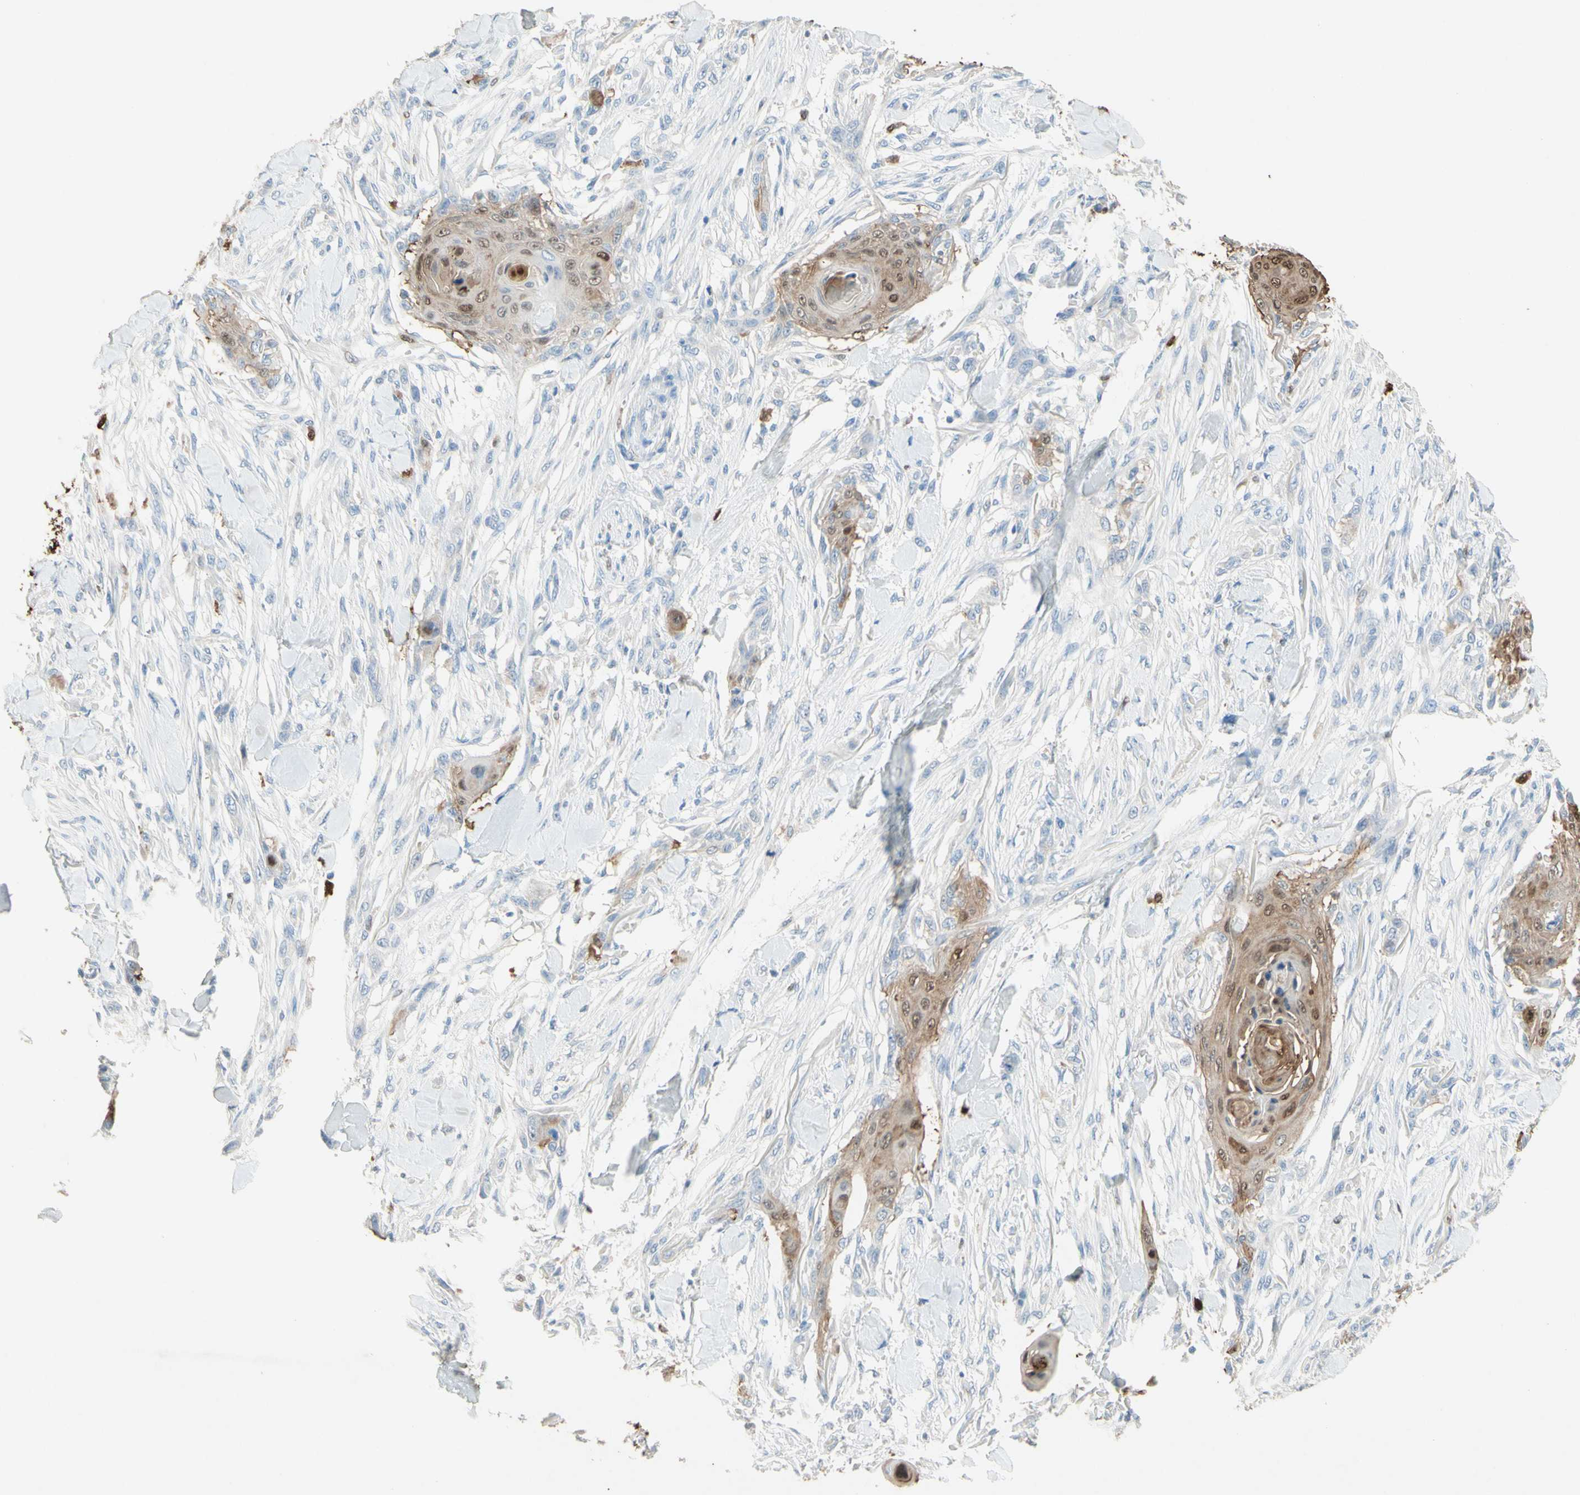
{"staining": {"intensity": "moderate", "quantity": "<25%", "location": "cytoplasmic/membranous,nuclear"}, "tissue": "skin cancer", "cell_type": "Tumor cells", "image_type": "cancer", "snomed": [{"axis": "morphology", "description": "Squamous cell carcinoma, NOS"}, {"axis": "topography", "description": "Skin"}], "caption": "Immunohistochemical staining of skin cancer (squamous cell carcinoma) exhibits low levels of moderate cytoplasmic/membranous and nuclear positivity in about <25% of tumor cells. The staining was performed using DAB, with brown indicating positive protein expression. Nuclei are stained blue with hematoxylin.", "gene": "NFKBIZ", "patient": {"sex": "female", "age": 59}}